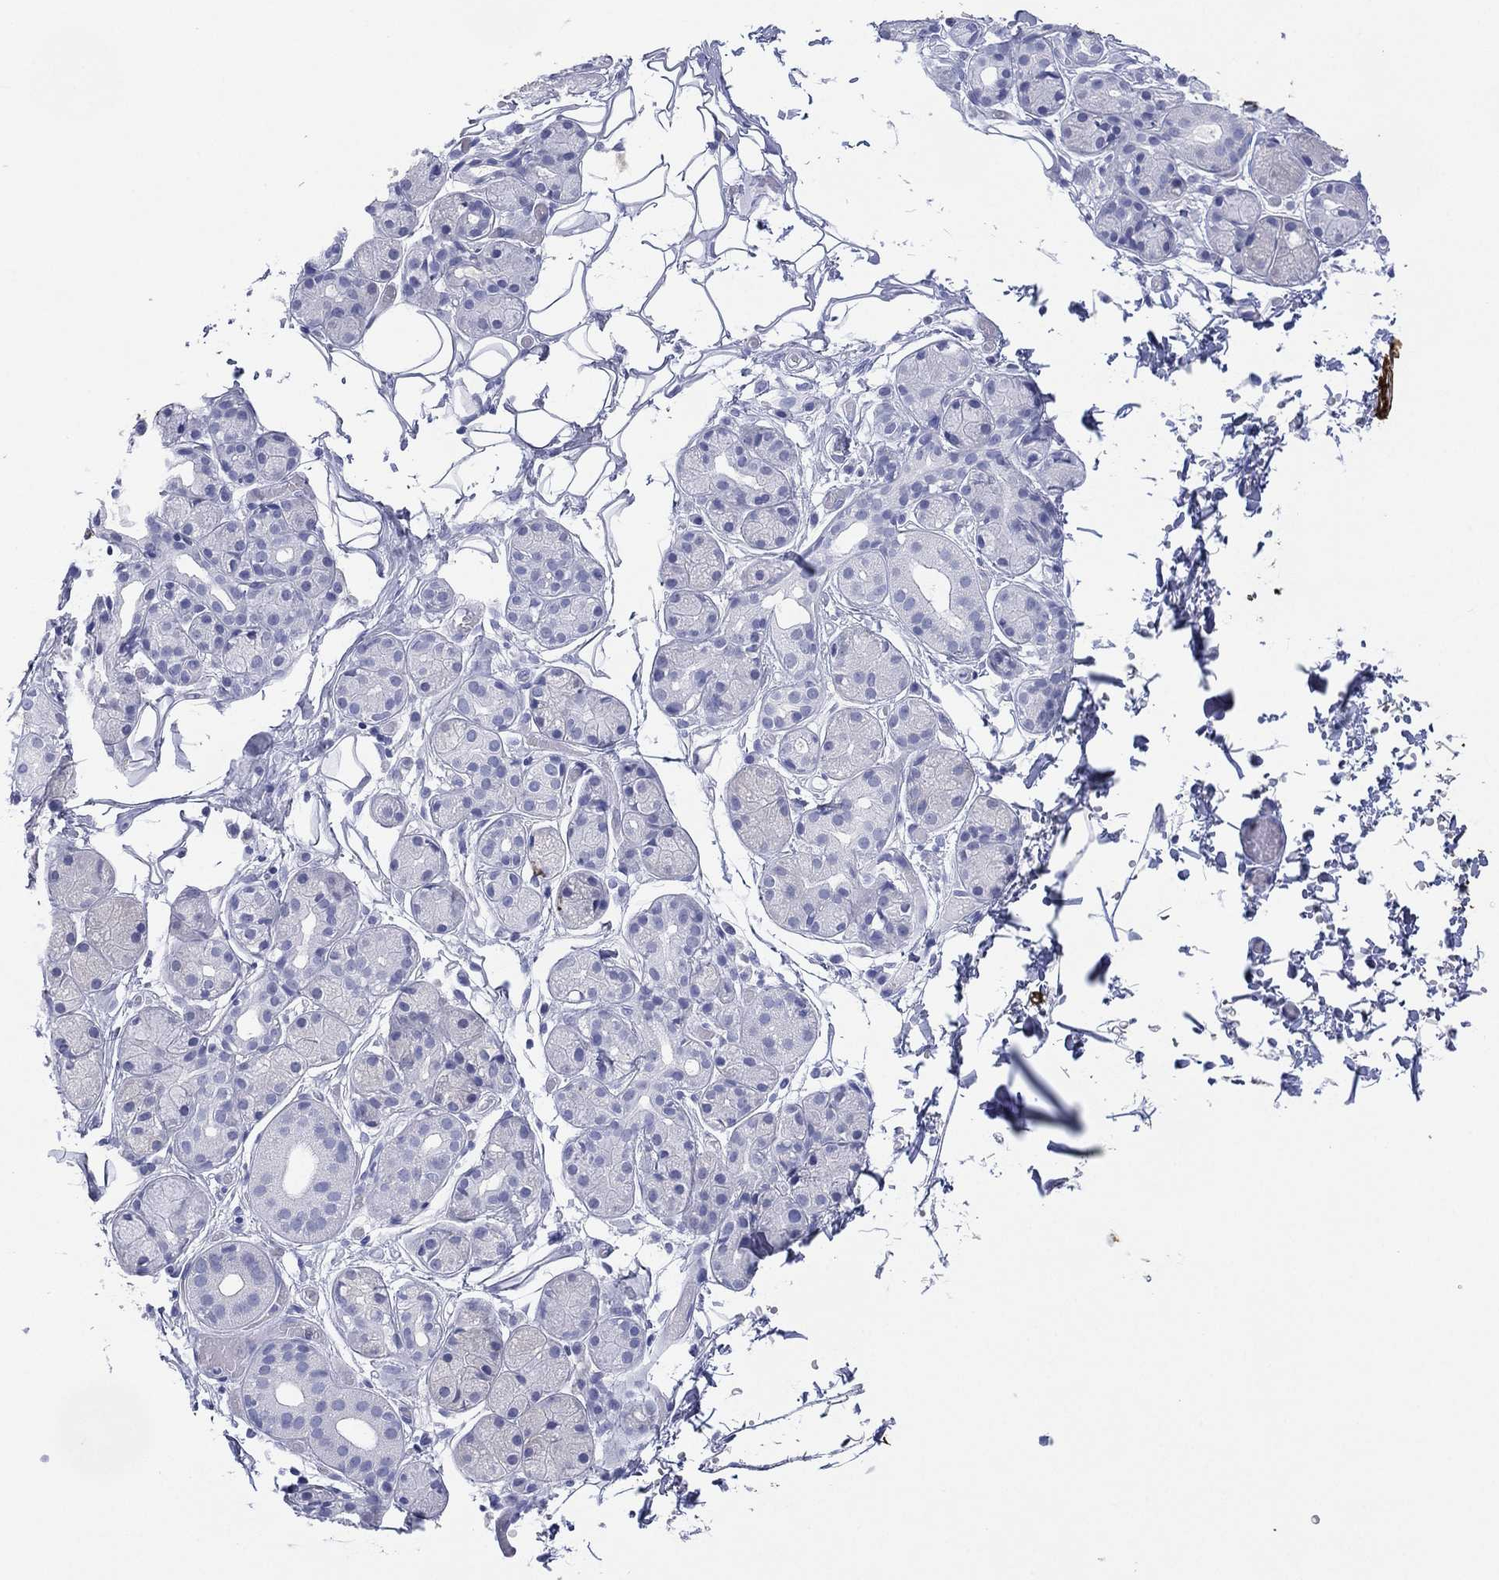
{"staining": {"intensity": "negative", "quantity": "none", "location": "none"}, "tissue": "salivary gland", "cell_type": "Glandular cells", "image_type": "normal", "snomed": [{"axis": "morphology", "description": "Normal tissue, NOS"}, {"axis": "topography", "description": "Salivary gland"}, {"axis": "topography", "description": "Peripheral nerve tissue"}], "caption": "DAB immunohistochemical staining of benign human salivary gland reveals no significant positivity in glandular cells.", "gene": "DSG1", "patient": {"sex": "male", "age": 71}}